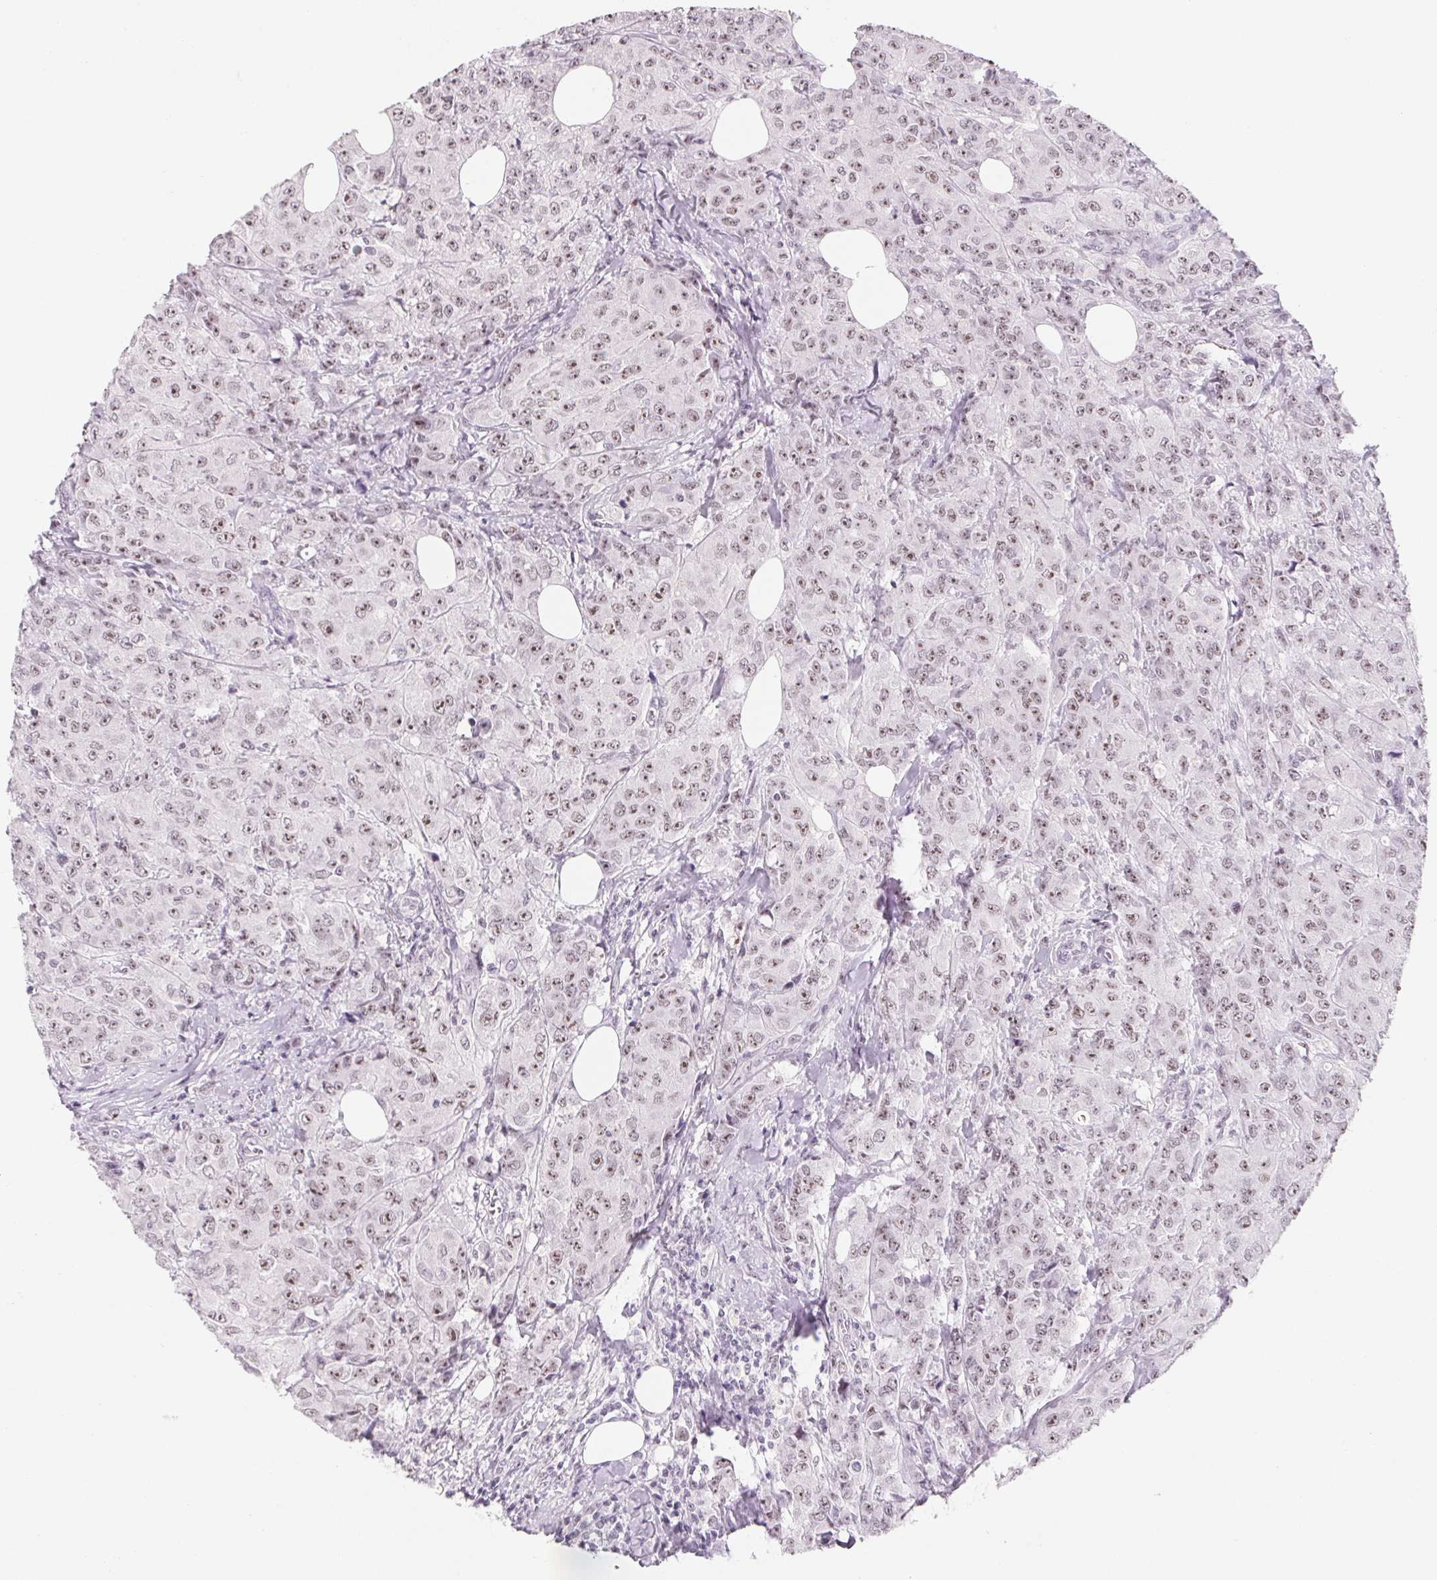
{"staining": {"intensity": "weak", "quantity": ">75%", "location": "nuclear"}, "tissue": "breast cancer", "cell_type": "Tumor cells", "image_type": "cancer", "snomed": [{"axis": "morphology", "description": "Normal tissue, NOS"}, {"axis": "morphology", "description": "Duct carcinoma"}, {"axis": "topography", "description": "Breast"}], "caption": "A brown stain shows weak nuclear expression of a protein in infiltrating ductal carcinoma (breast) tumor cells. Immunohistochemistry (ihc) stains the protein in brown and the nuclei are stained blue.", "gene": "ZIC4", "patient": {"sex": "female", "age": 43}}